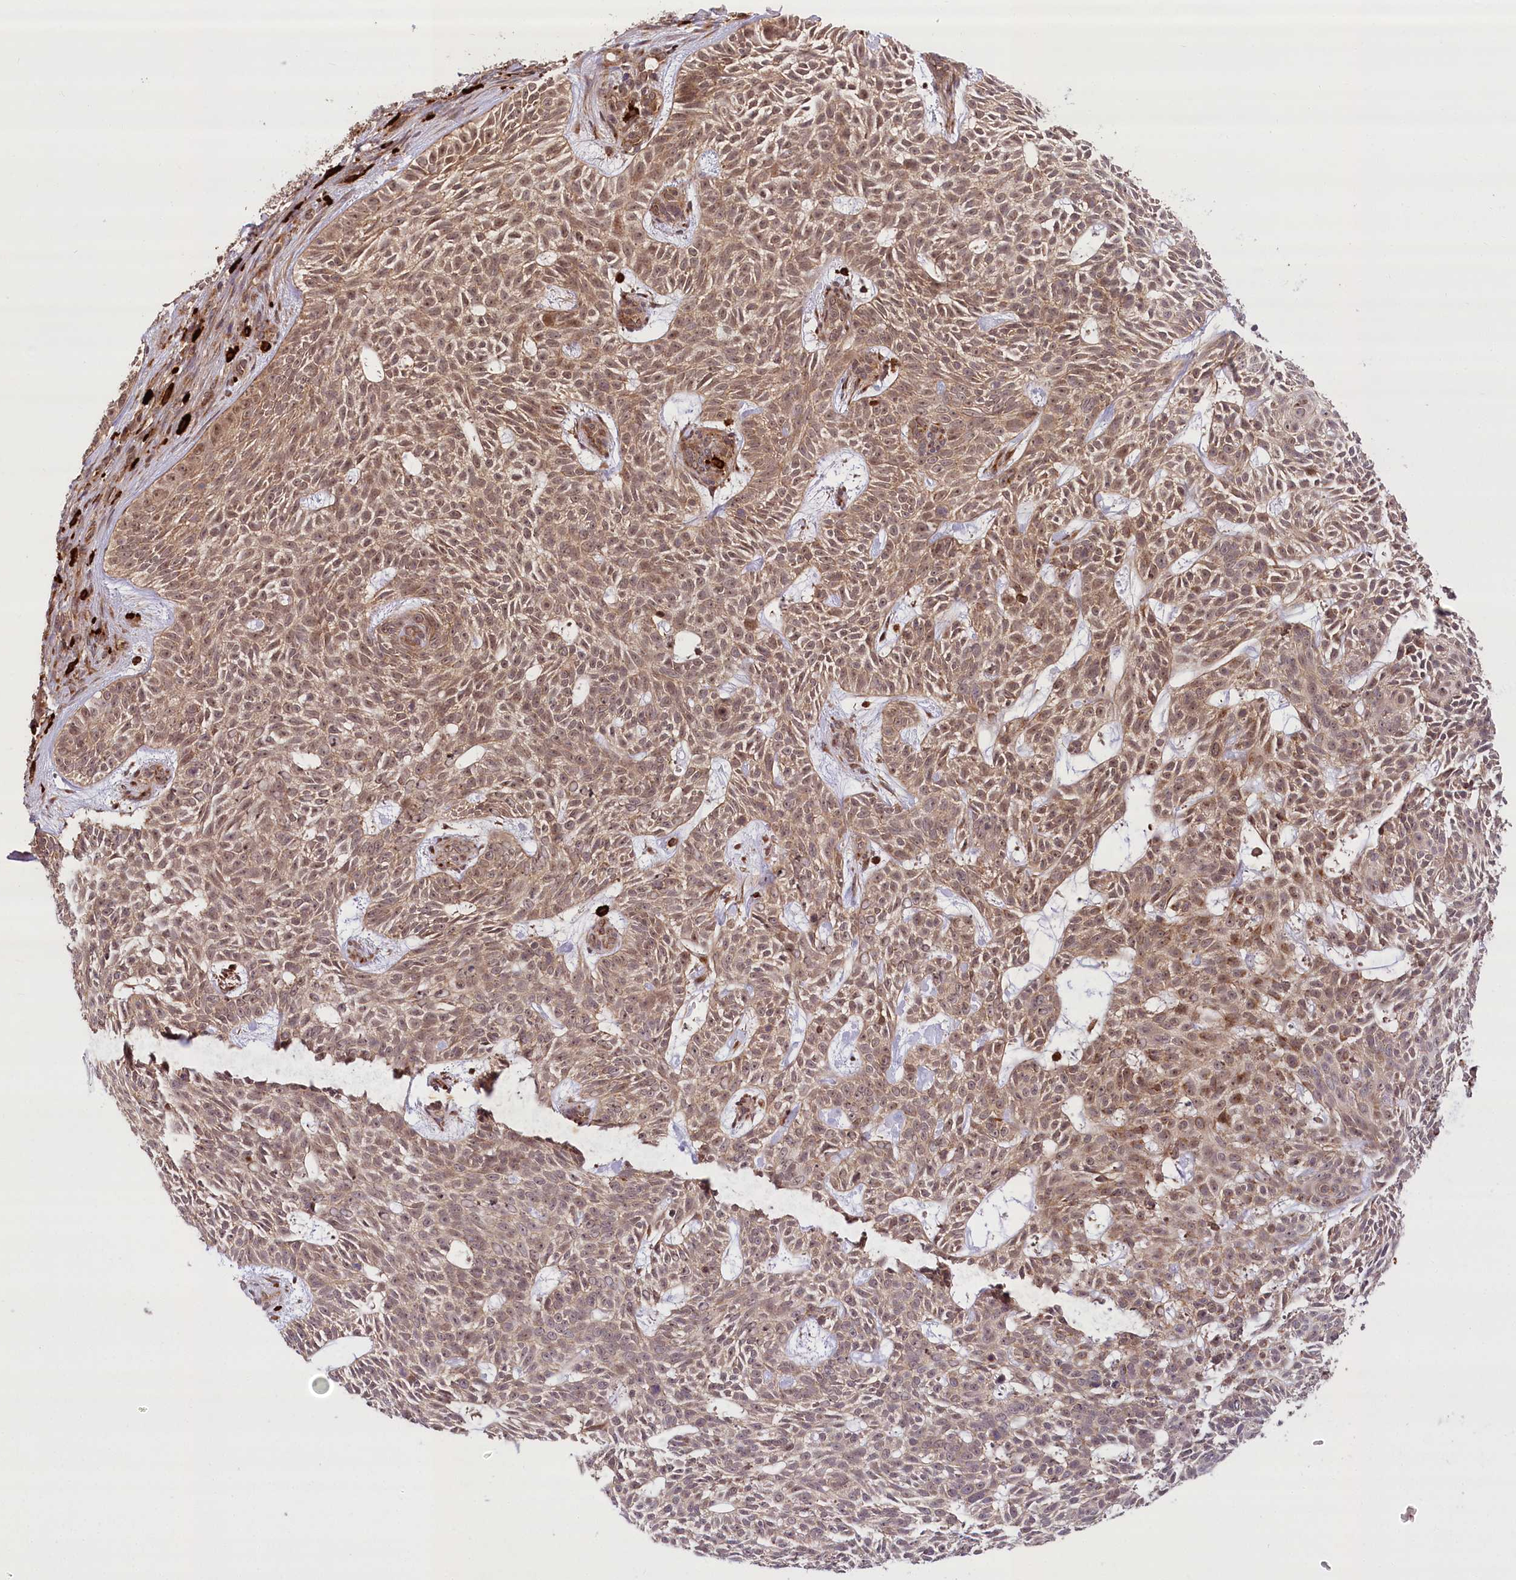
{"staining": {"intensity": "moderate", "quantity": ">75%", "location": "cytoplasmic/membranous,nuclear"}, "tissue": "skin cancer", "cell_type": "Tumor cells", "image_type": "cancer", "snomed": [{"axis": "morphology", "description": "Basal cell carcinoma"}, {"axis": "topography", "description": "Skin"}], "caption": "Immunohistochemistry (DAB) staining of human skin basal cell carcinoma exhibits moderate cytoplasmic/membranous and nuclear protein staining in about >75% of tumor cells.", "gene": "CARD19", "patient": {"sex": "male", "age": 75}}